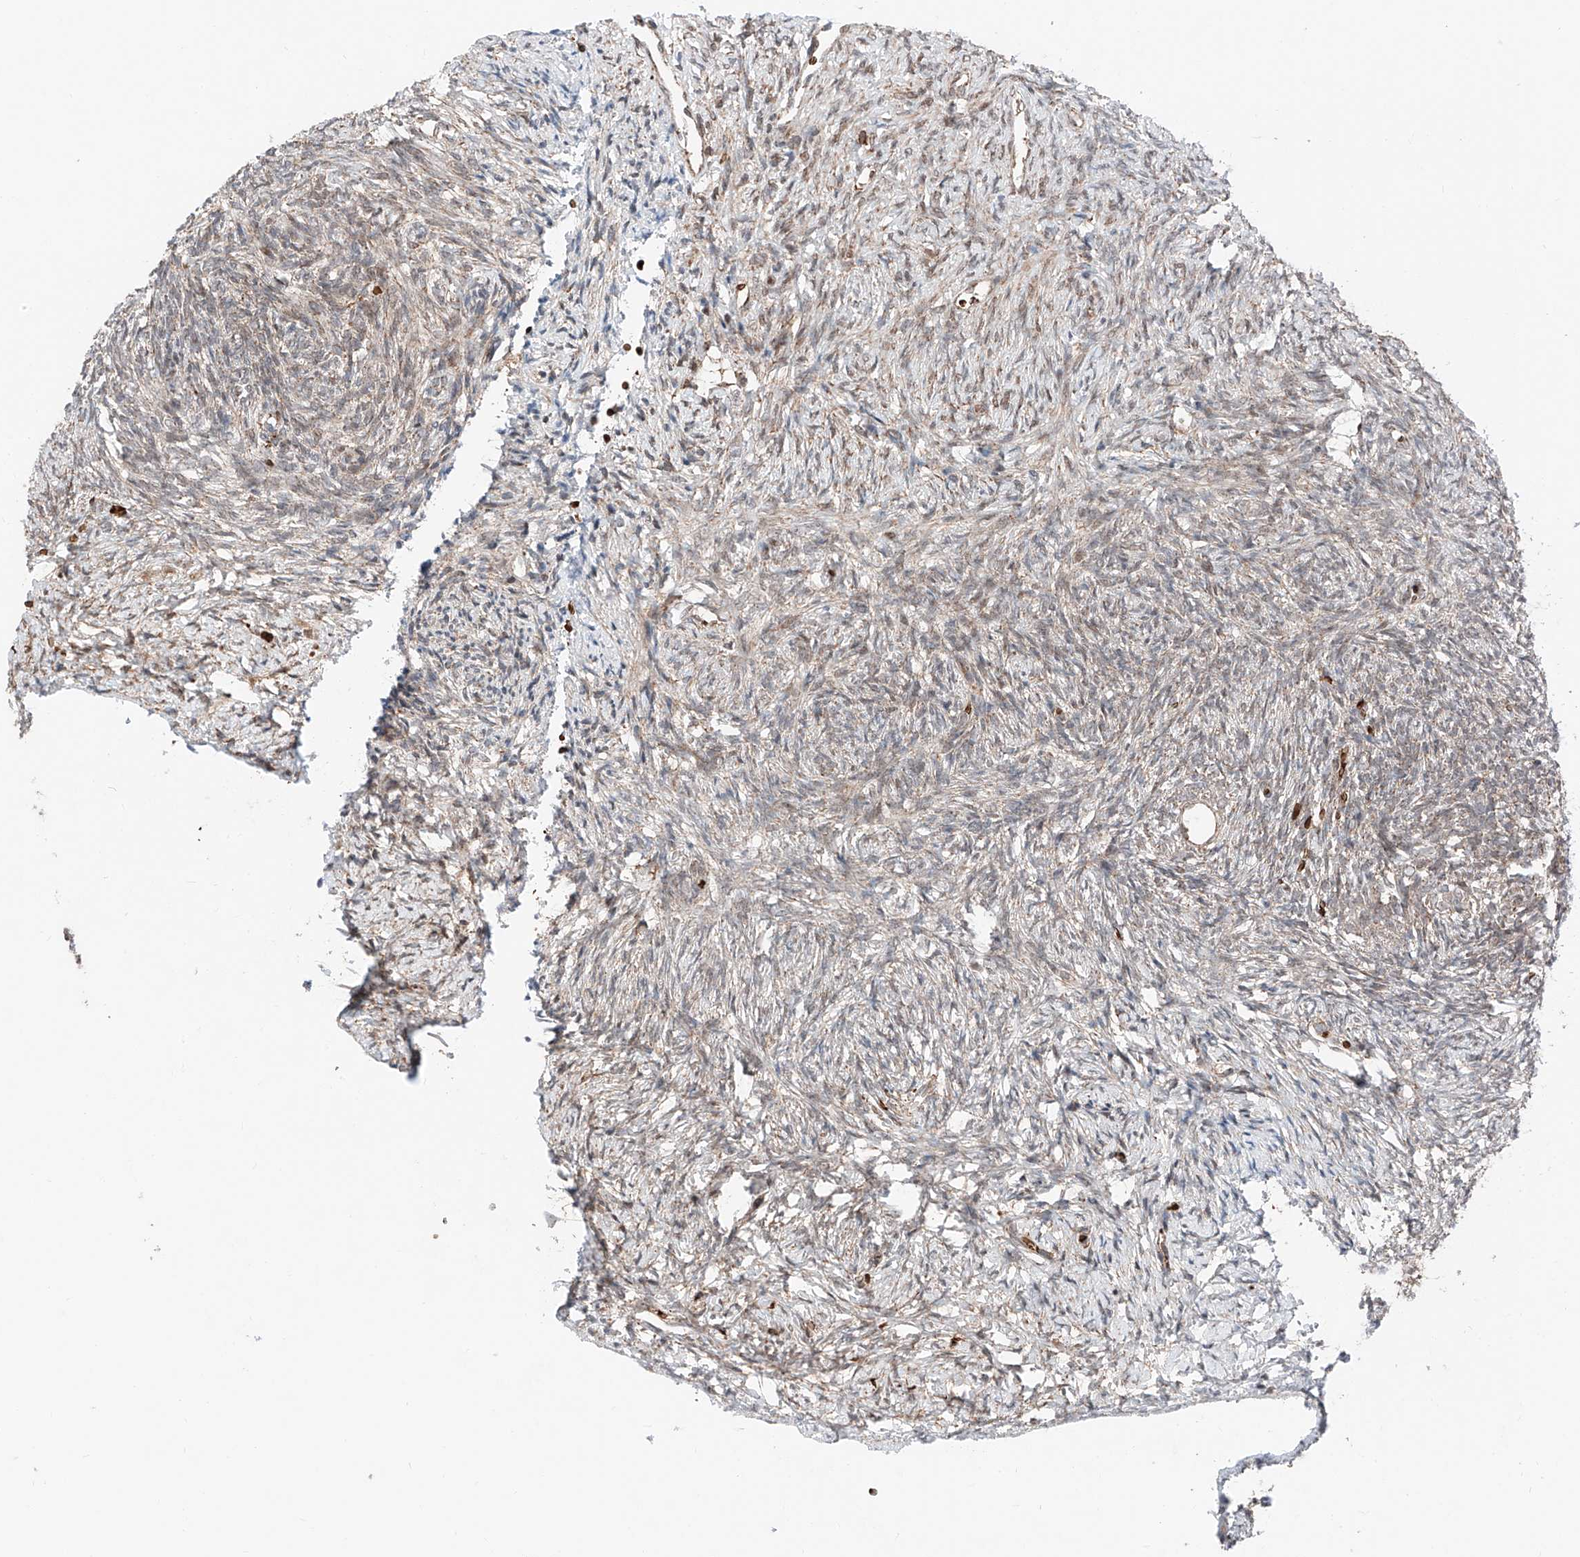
{"staining": {"intensity": "strong", "quantity": ">75%", "location": "cytoplasmic/membranous"}, "tissue": "ovary", "cell_type": "Follicle cells", "image_type": "normal", "snomed": [{"axis": "morphology", "description": "Normal tissue, NOS"}, {"axis": "topography", "description": "Ovary"}], "caption": "The micrograph reveals immunohistochemical staining of normal ovary. There is strong cytoplasmic/membranous expression is seen in about >75% of follicle cells.", "gene": "ZSCAN29", "patient": {"sex": "female", "age": 41}}